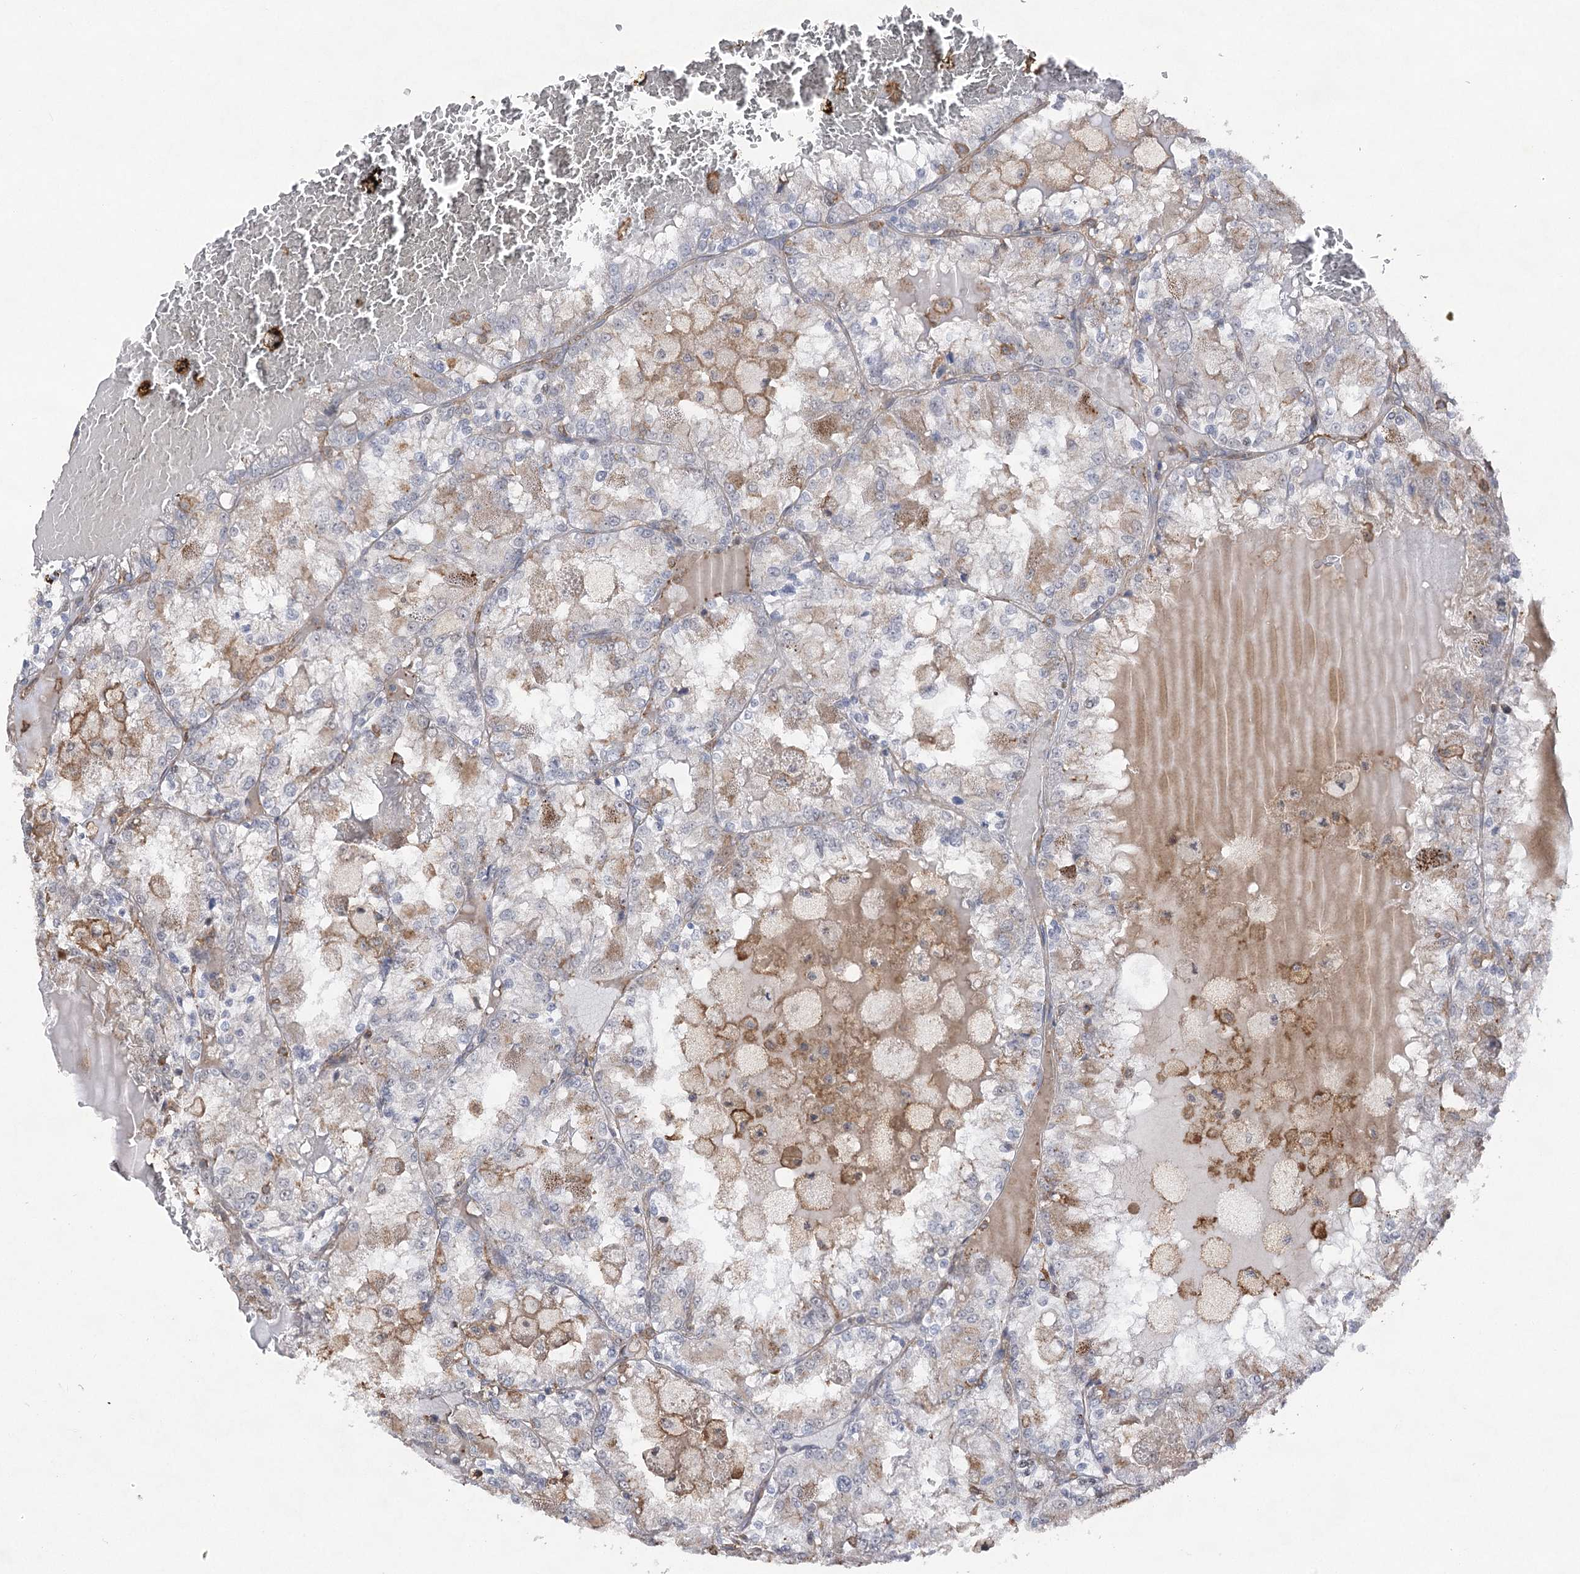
{"staining": {"intensity": "negative", "quantity": "none", "location": "none"}, "tissue": "renal cancer", "cell_type": "Tumor cells", "image_type": "cancer", "snomed": [{"axis": "morphology", "description": "Adenocarcinoma, NOS"}, {"axis": "topography", "description": "Kidney"}], "caption": "Immunohistochemistry (IHC) micrograph of renal cancer stained for a protein (brown), which reveals no expression in tumor cells.", "gene": "OBSL1", "patient": {"sex": "female", "age": 56}}